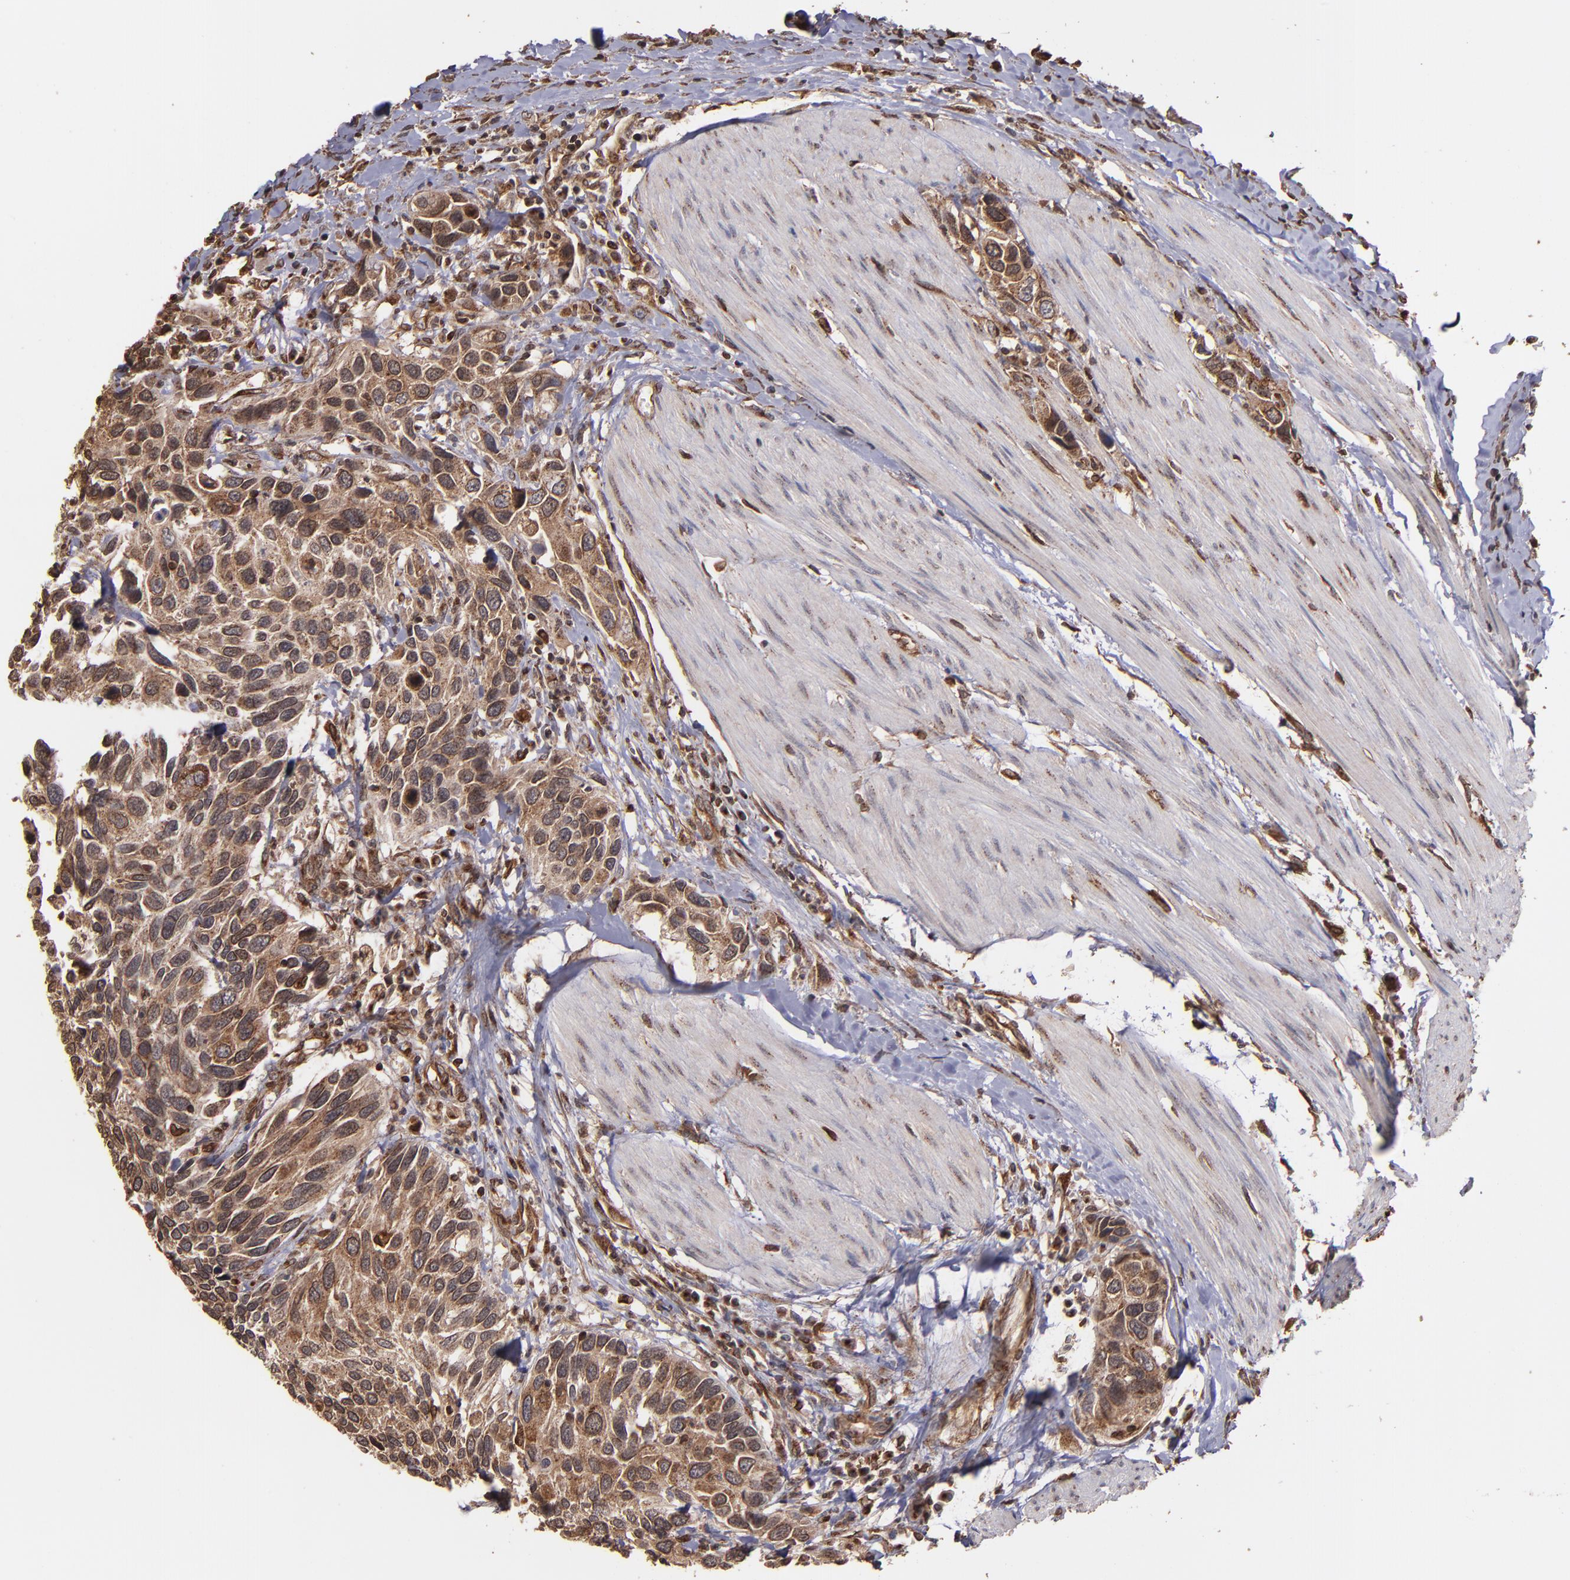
{"staining": {"intensity": "strong", "quantity": ">75%", "location": "cytoplasmic/membranous"}, "tissue": "urothelial cancer", "cell_type": "Tumor cells", "image_type": "cancer", "snomed": [{"axis": "morphology", "description": "Urothelial carcinoma, High grade"}, {"axis": "topography", "description": "Urinary bladder"}], "caption": "The micrograph demonstrates immunohistochemical staining of urothelial cancer. There is strong cytoplasmic/membranous positivity is present in approximately >75% of tumor cells.", "gene": "TRIP11", "patient": {"sex": "male", "age": 66}}